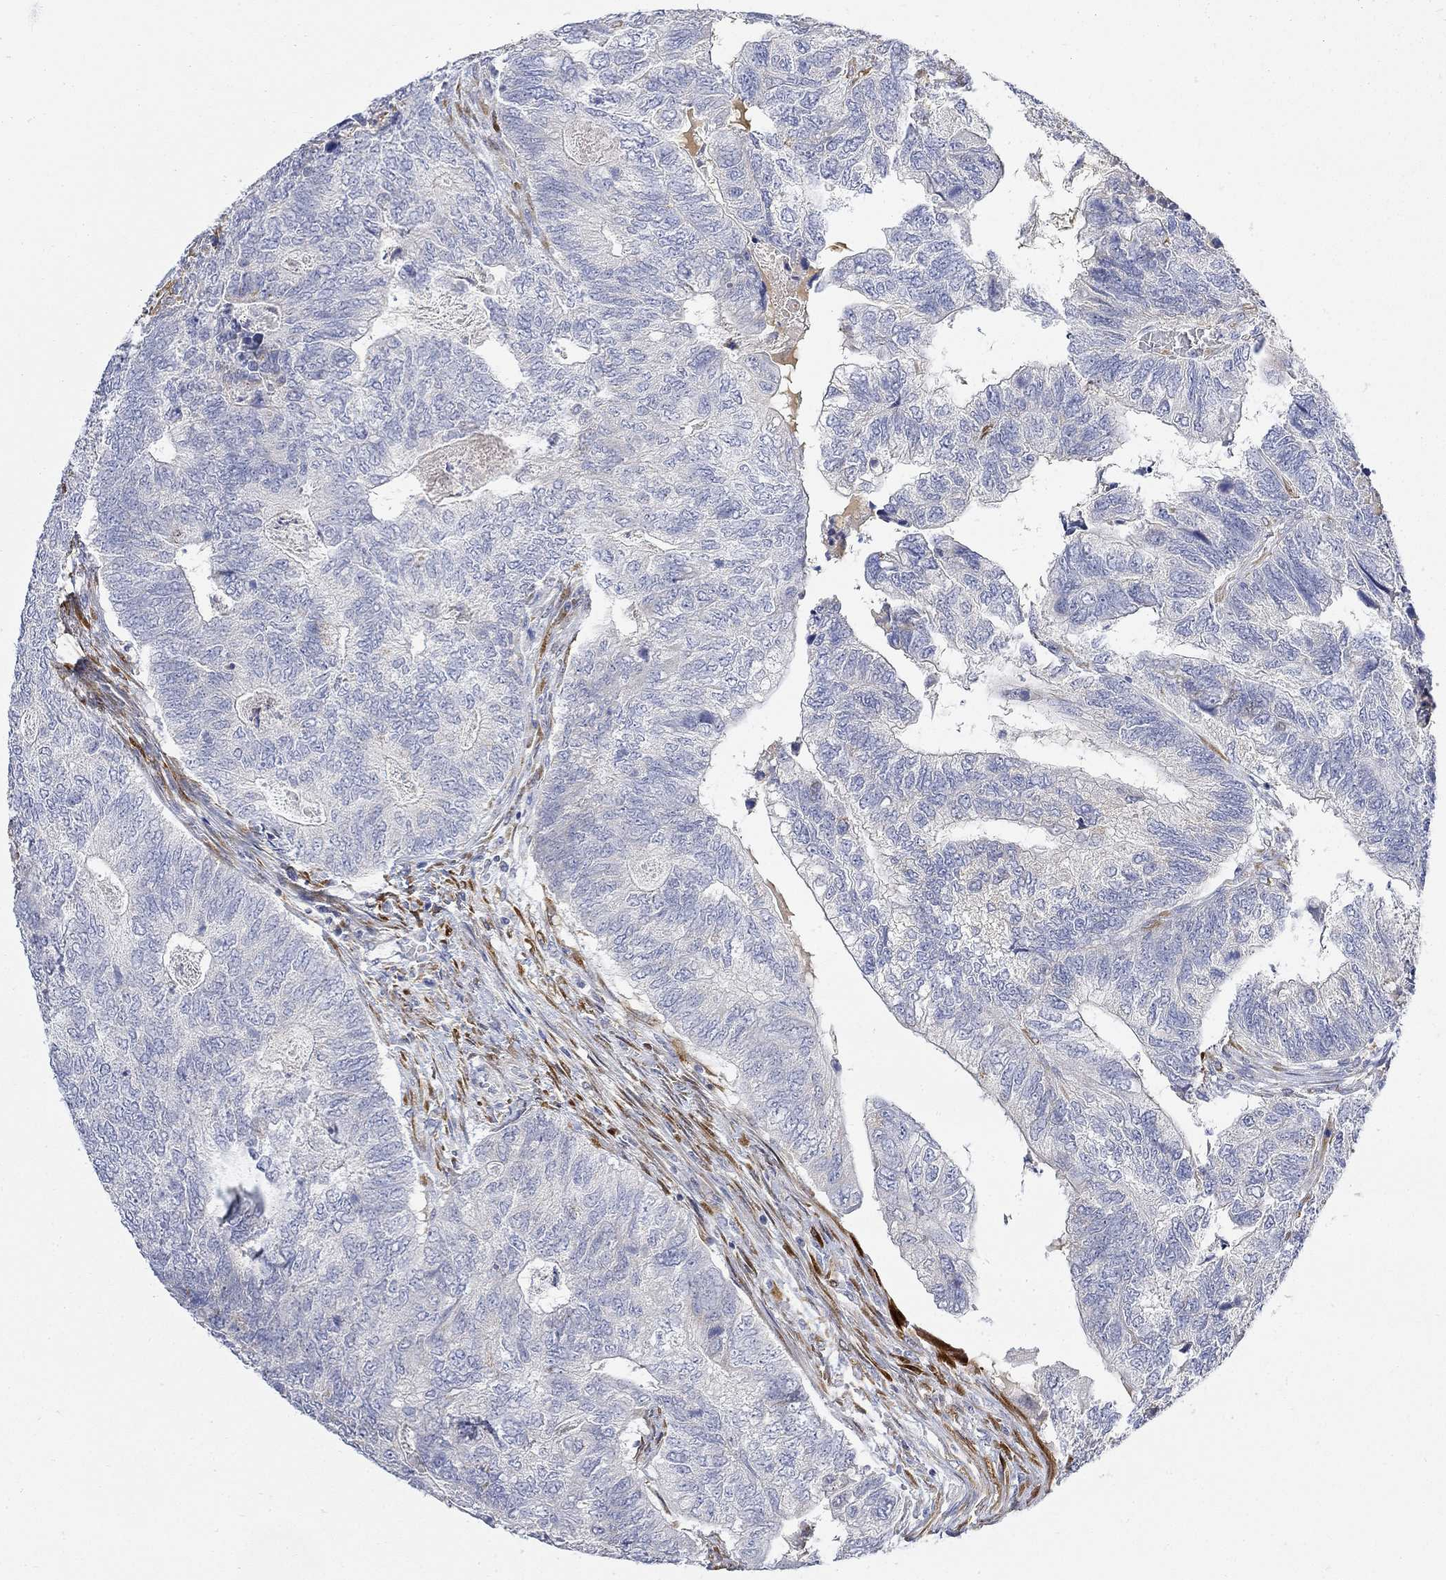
{"staining": {"intensity": "negative", "quantity": "none", "location": "none"}, "tissue": "colorectal cancer", "cell_type": "Tumor cells", "image_type": "cancer", "snomed": [{"axis": "morphology", "description": "Adenocarcinoma, NOS"}, {"axis": "topography", "description": "Colon"}], "caption": "Immunohistochemistry of colorectal cancer displays no staining in tumor cells.", "gene": "FNDC5", "patient": {"sex": "female", "age": 67}}